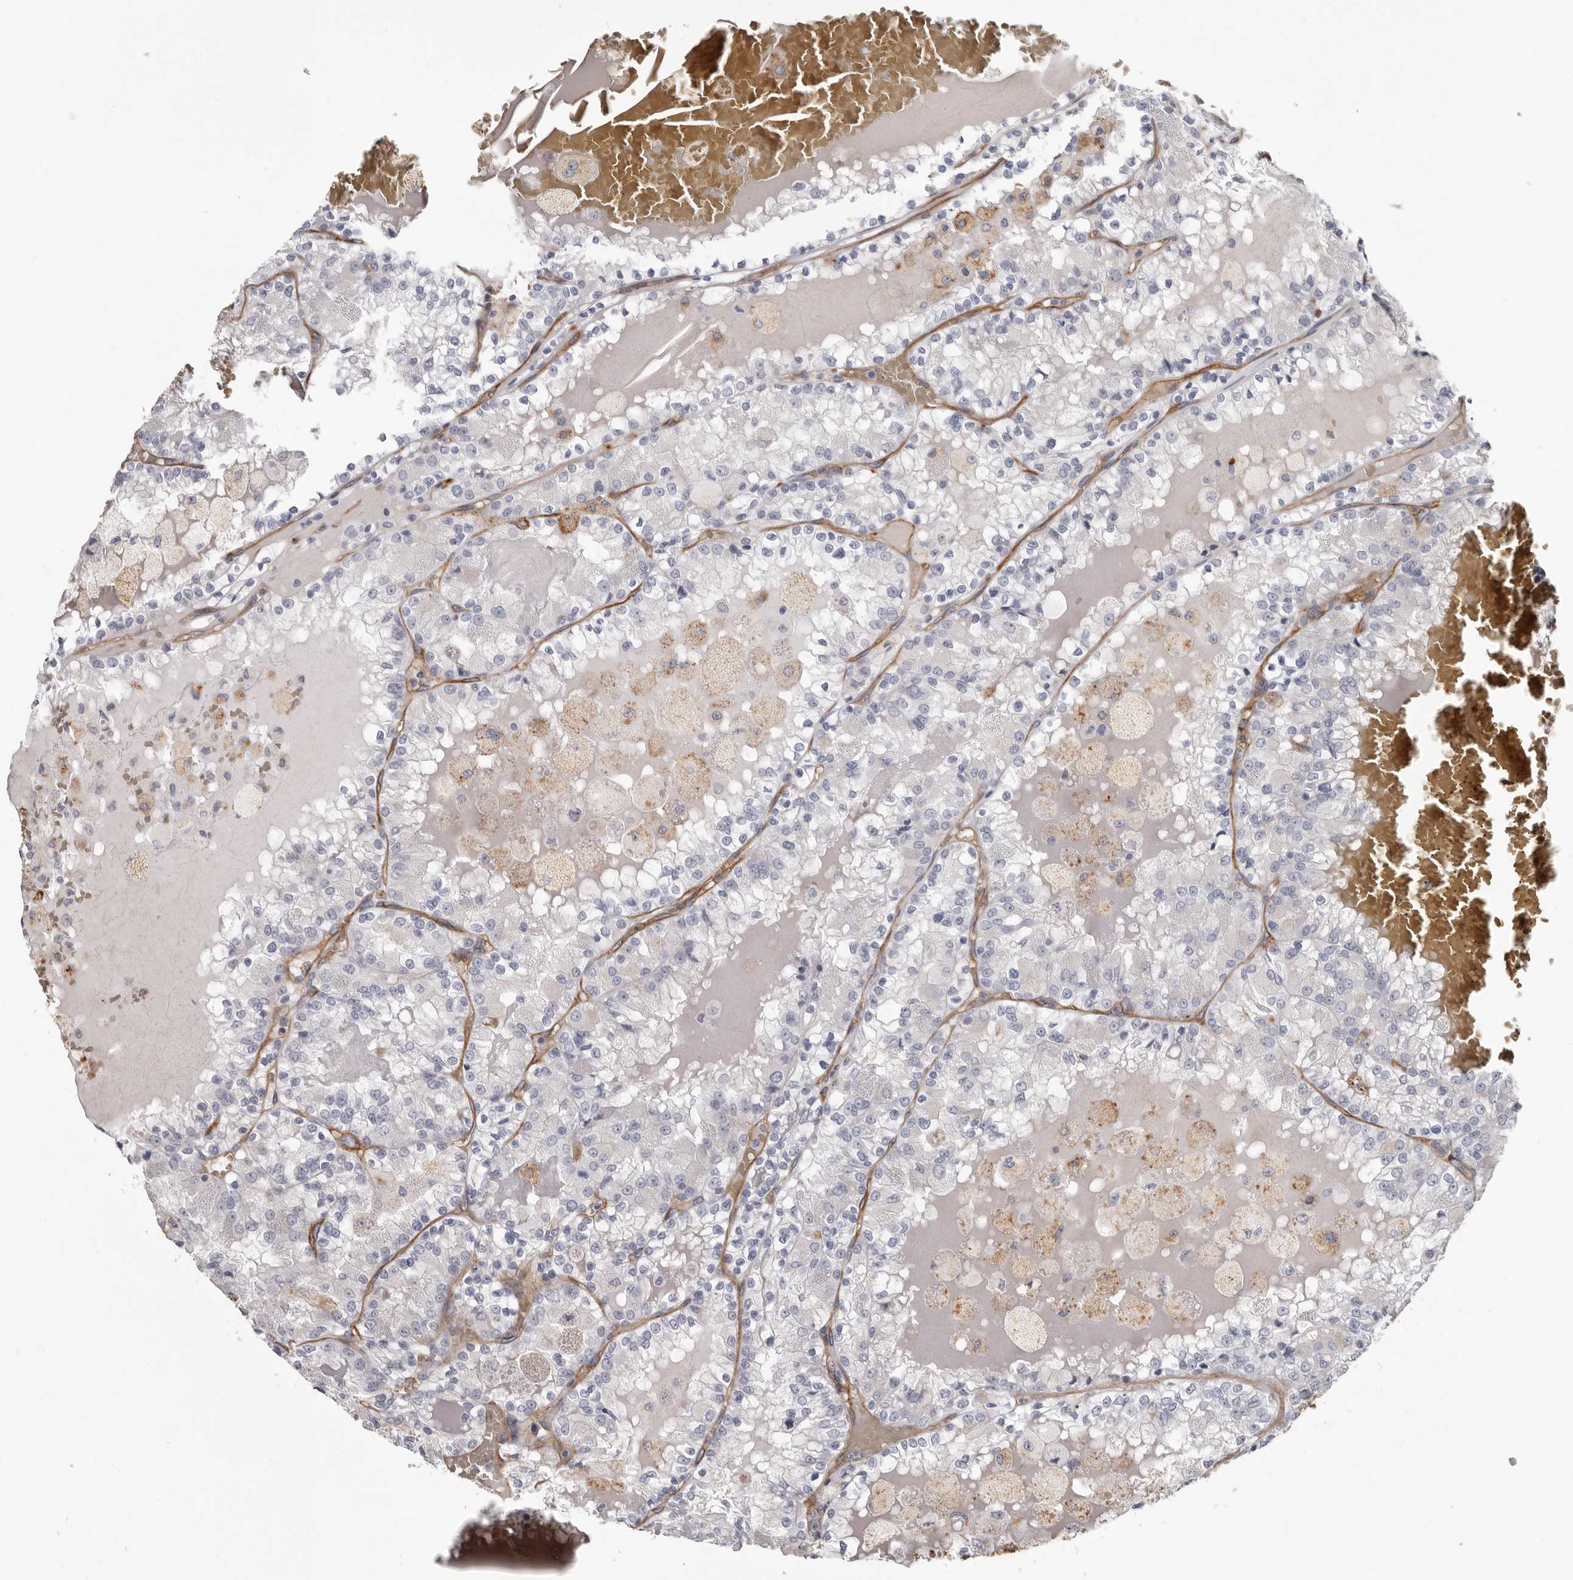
{"staining": {"intensity": "negative", "quantity": "none", "location": "none"}, "tissue": "renal cancer", "cell_type": "Tumor cells", "image_type": "cancer", "snomed": [{"axis": "morphology", "description": "Adenocarcinoma, NOS"}, {"axis": "topography", "description": "Kidney"}], "caption": "Immunohistochemical staining of renal cancer (adenocarcinoma) shows no significant expression in tumor cells.", "gene": "ADGRL4", "patient": {"sex": "female", "age": 56}}